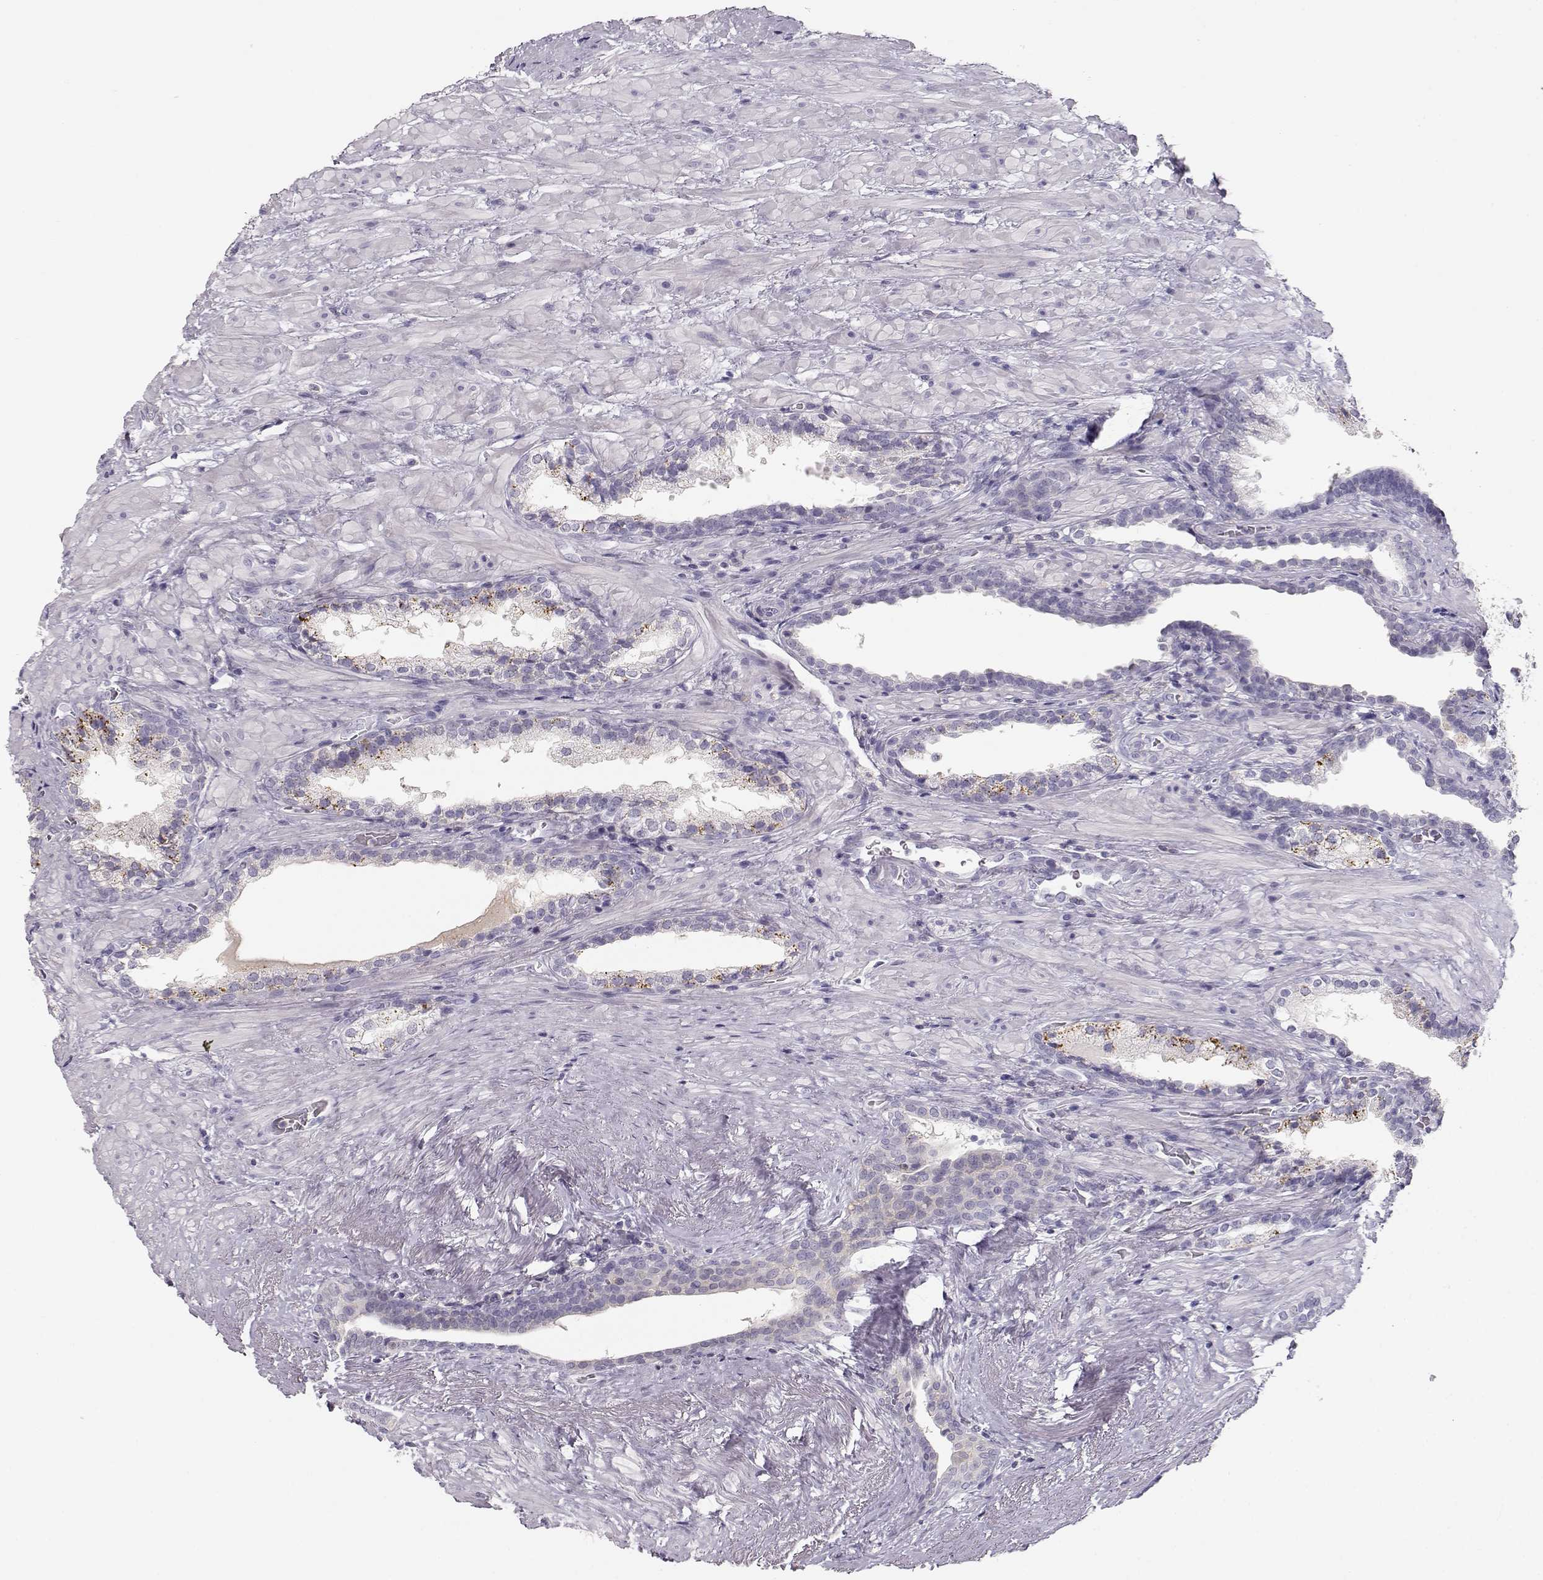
{"staining": {"intensity": "negative", "quantity": "none", "location": "none"}, "tissue": "prostate cancer", "cell_type": "Tumor cells", "image_type": "cancer", "snomed": [{"axis": "morphology", "description": "Adenocarcinoma, NOS"}, {"axis": "topography", "description": "Prostate and seminal vesicle, NOS"}], "caption": "A micrograph of prostate adenocarcinoma stained for a protein displays no brown staining in tumor cells.", "gene": "LEPR", "patient": {"sex": "male", "age": 63}}